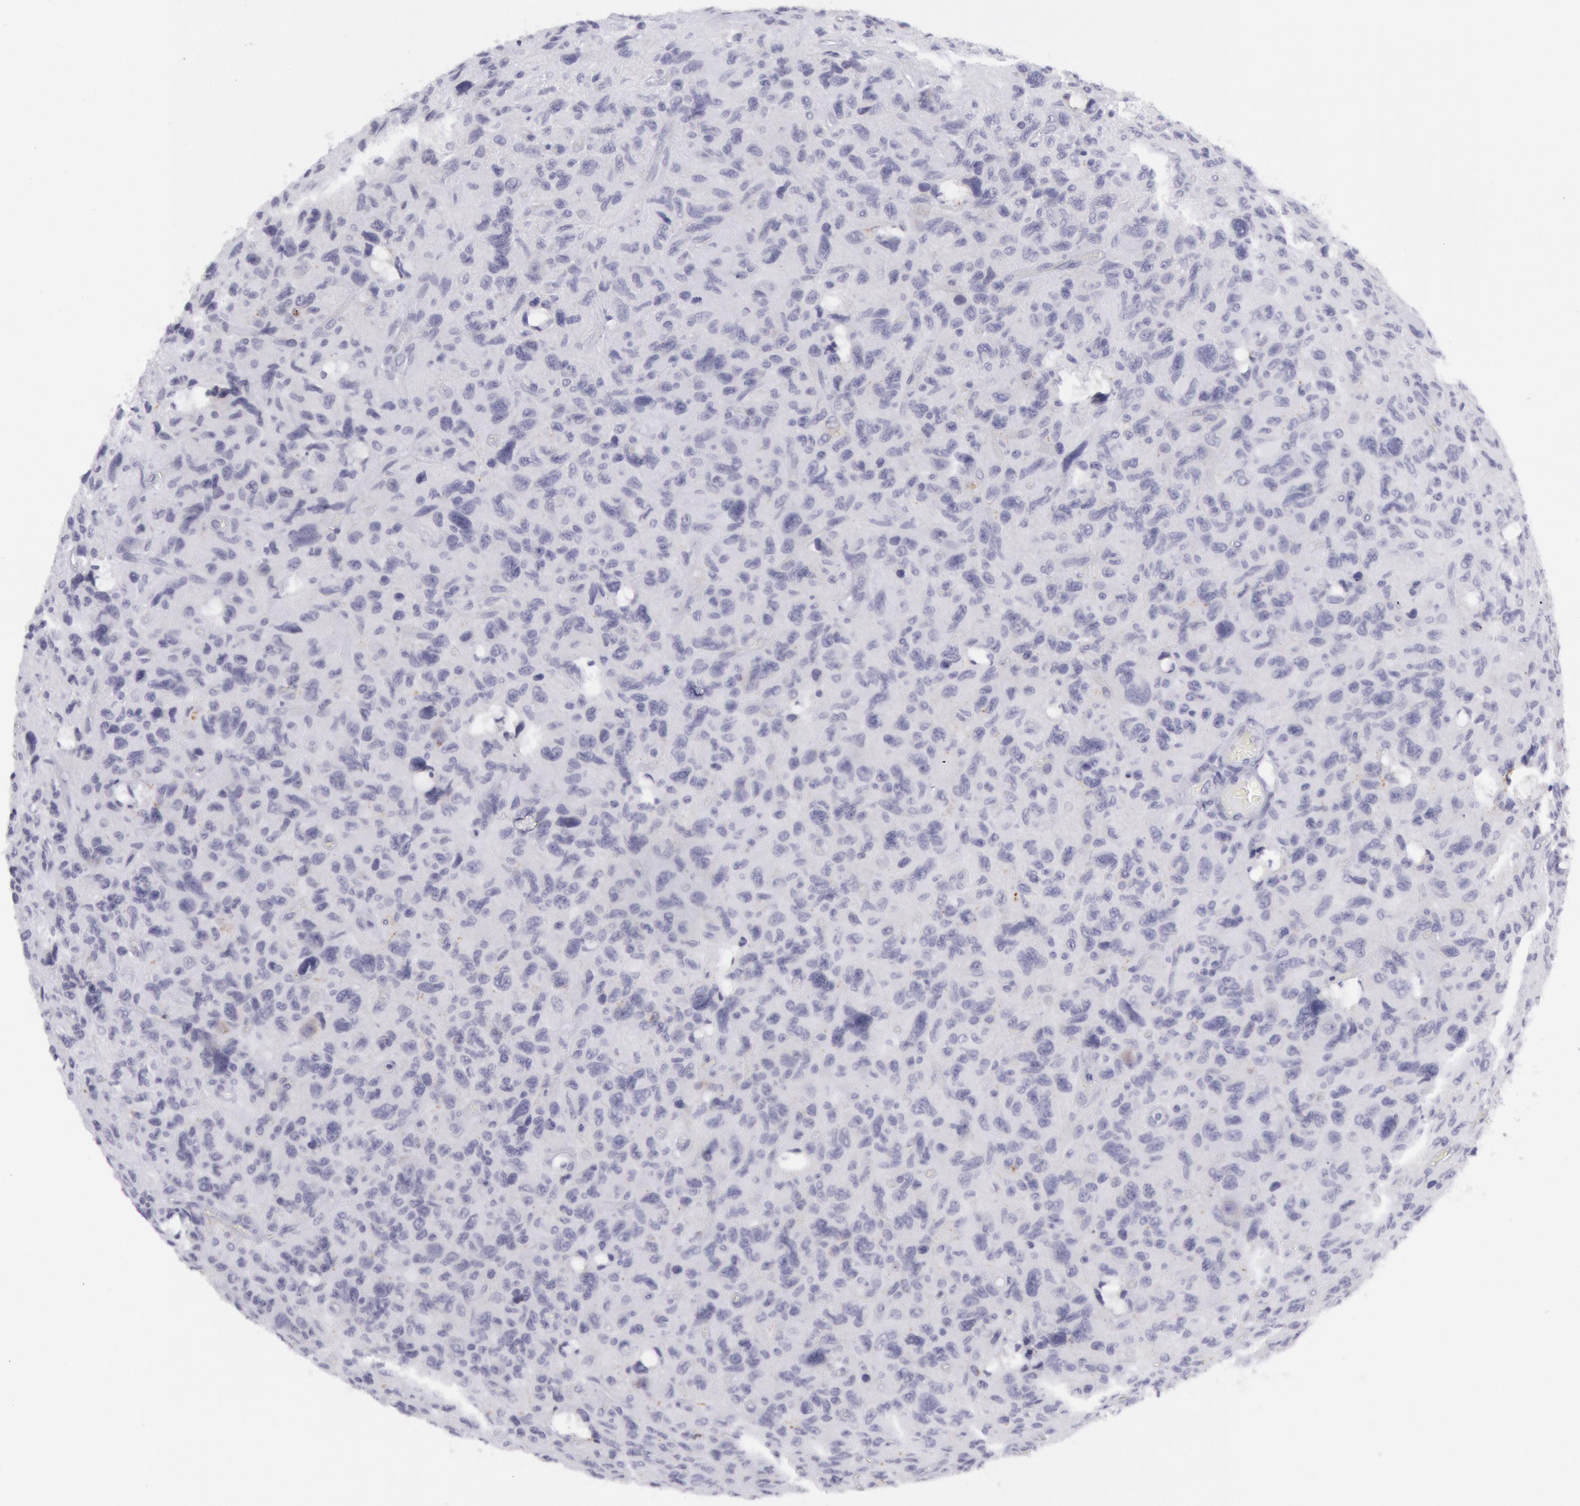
{"staining": {"intensity": "negative", "quantity": "none", "location": "none"}, "tissue": "glioma", "cell_type": "Tumor cells", "image_type": "cancer", "snomed": [{"axis": "morphology", "description": "Glioma, malignant, High grade"}, {"axis": "topography", "description": "Brain"}], "caption": "Immunohistochemistry (IHC) of human glioma exhibits no expression in tumor cells.", "gene": "CDH13", "patient": {"sex": "female", "age": 60}}